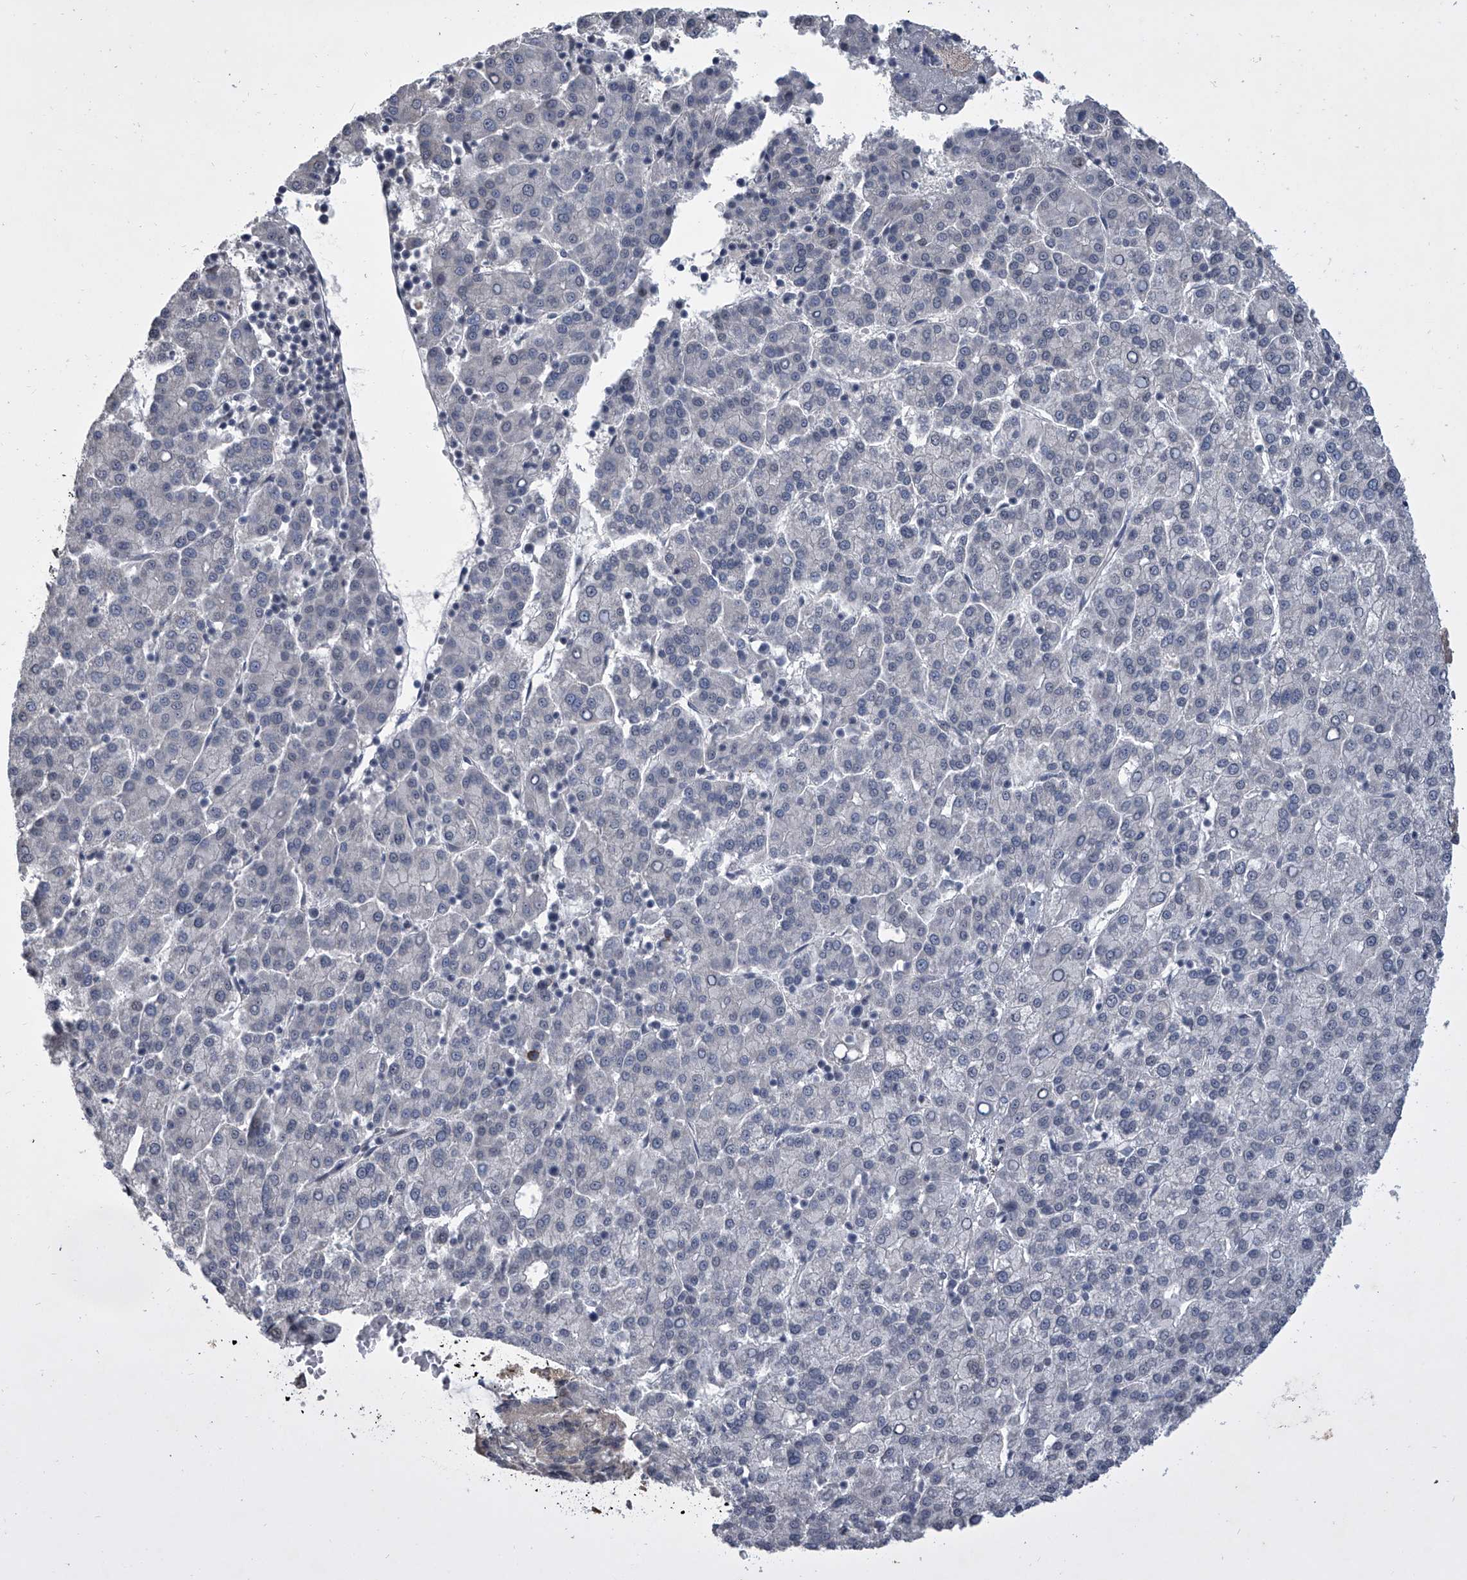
{"staining": {"intensity": "negative", "quantity": "none", "location": "none"}, "tissue": "liver cancer", "cell_type": "Tumor cells", "image_type": "cancer", "snomed": [{"axis": "morphology", "description": "Carcinoma, Hepatocellular, NOS"}, {"axis": "topography", "description": "Liver"}], "caption": "This micrograph is of liver hepatocellular carcinoma stained with immunohistochemistry to label a protein in brown with the nuclei are counter-stained blue. There is no expression in tumor cells. (Brightfield microscopy of DAB immunohistochemistry (IHC) at high magnification).", "gene": "HEATR6", "patient": {"sex": "female", "age": 58}}